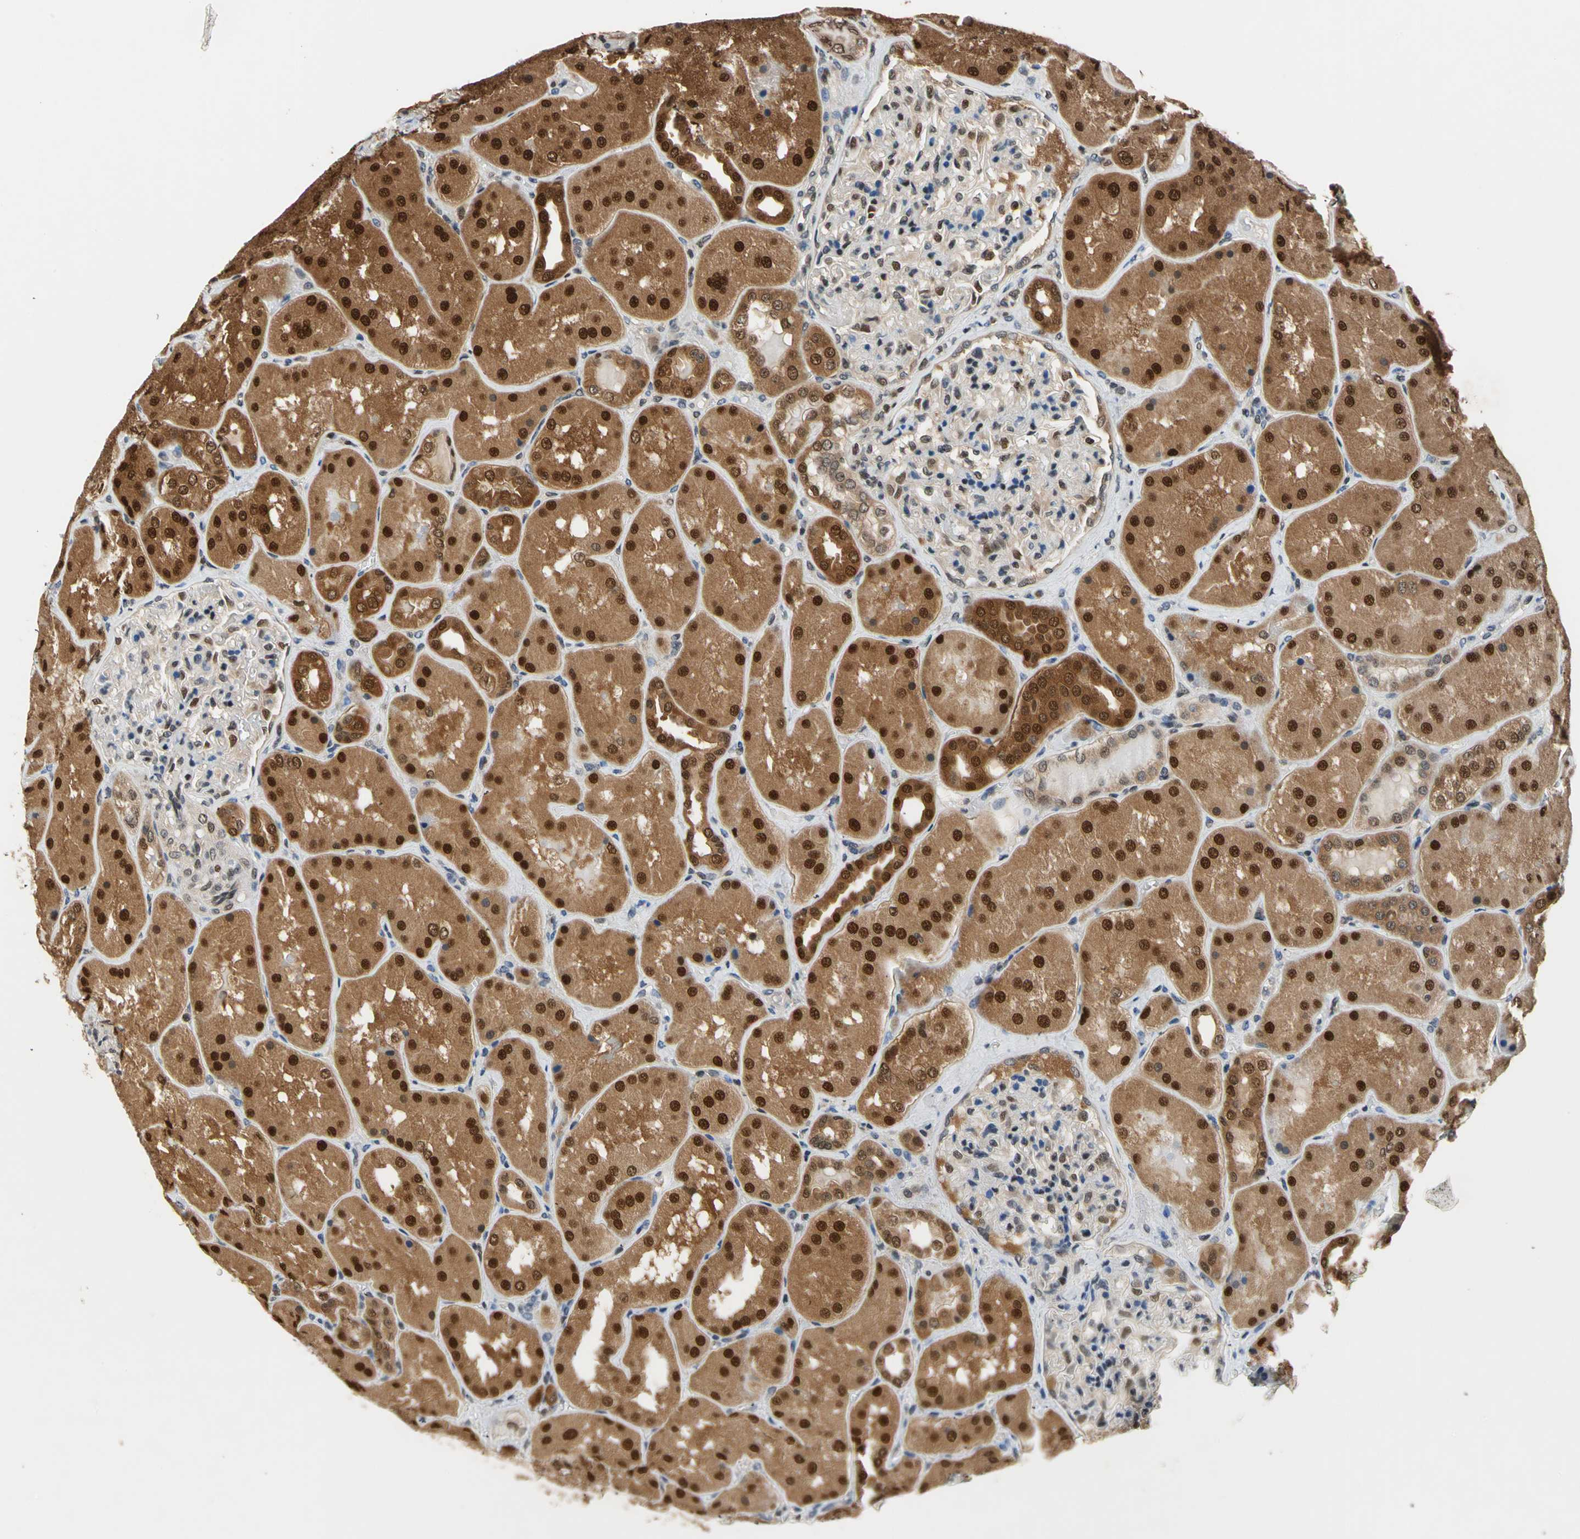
{"staining": {"intensity": "moderate", "quantity": "<25%", "location": "nuclear"}, "tissue": "kidney", "cell_type": "Cells in glomeruli", "image_type": "normal", "snomed": [{"axis": "morphology", "description": "Normal tissue, NOS"}, {"axis": "topography", "description": "Kidney"}], "caption": "Immunohistochemical staining of normal kidney demonstrates <25% levels of moderate nuclear protein positivity in about <25% of cells in glomeruli.", "gene": "GSR", "patient": {"sex": "female", "age": 56}}